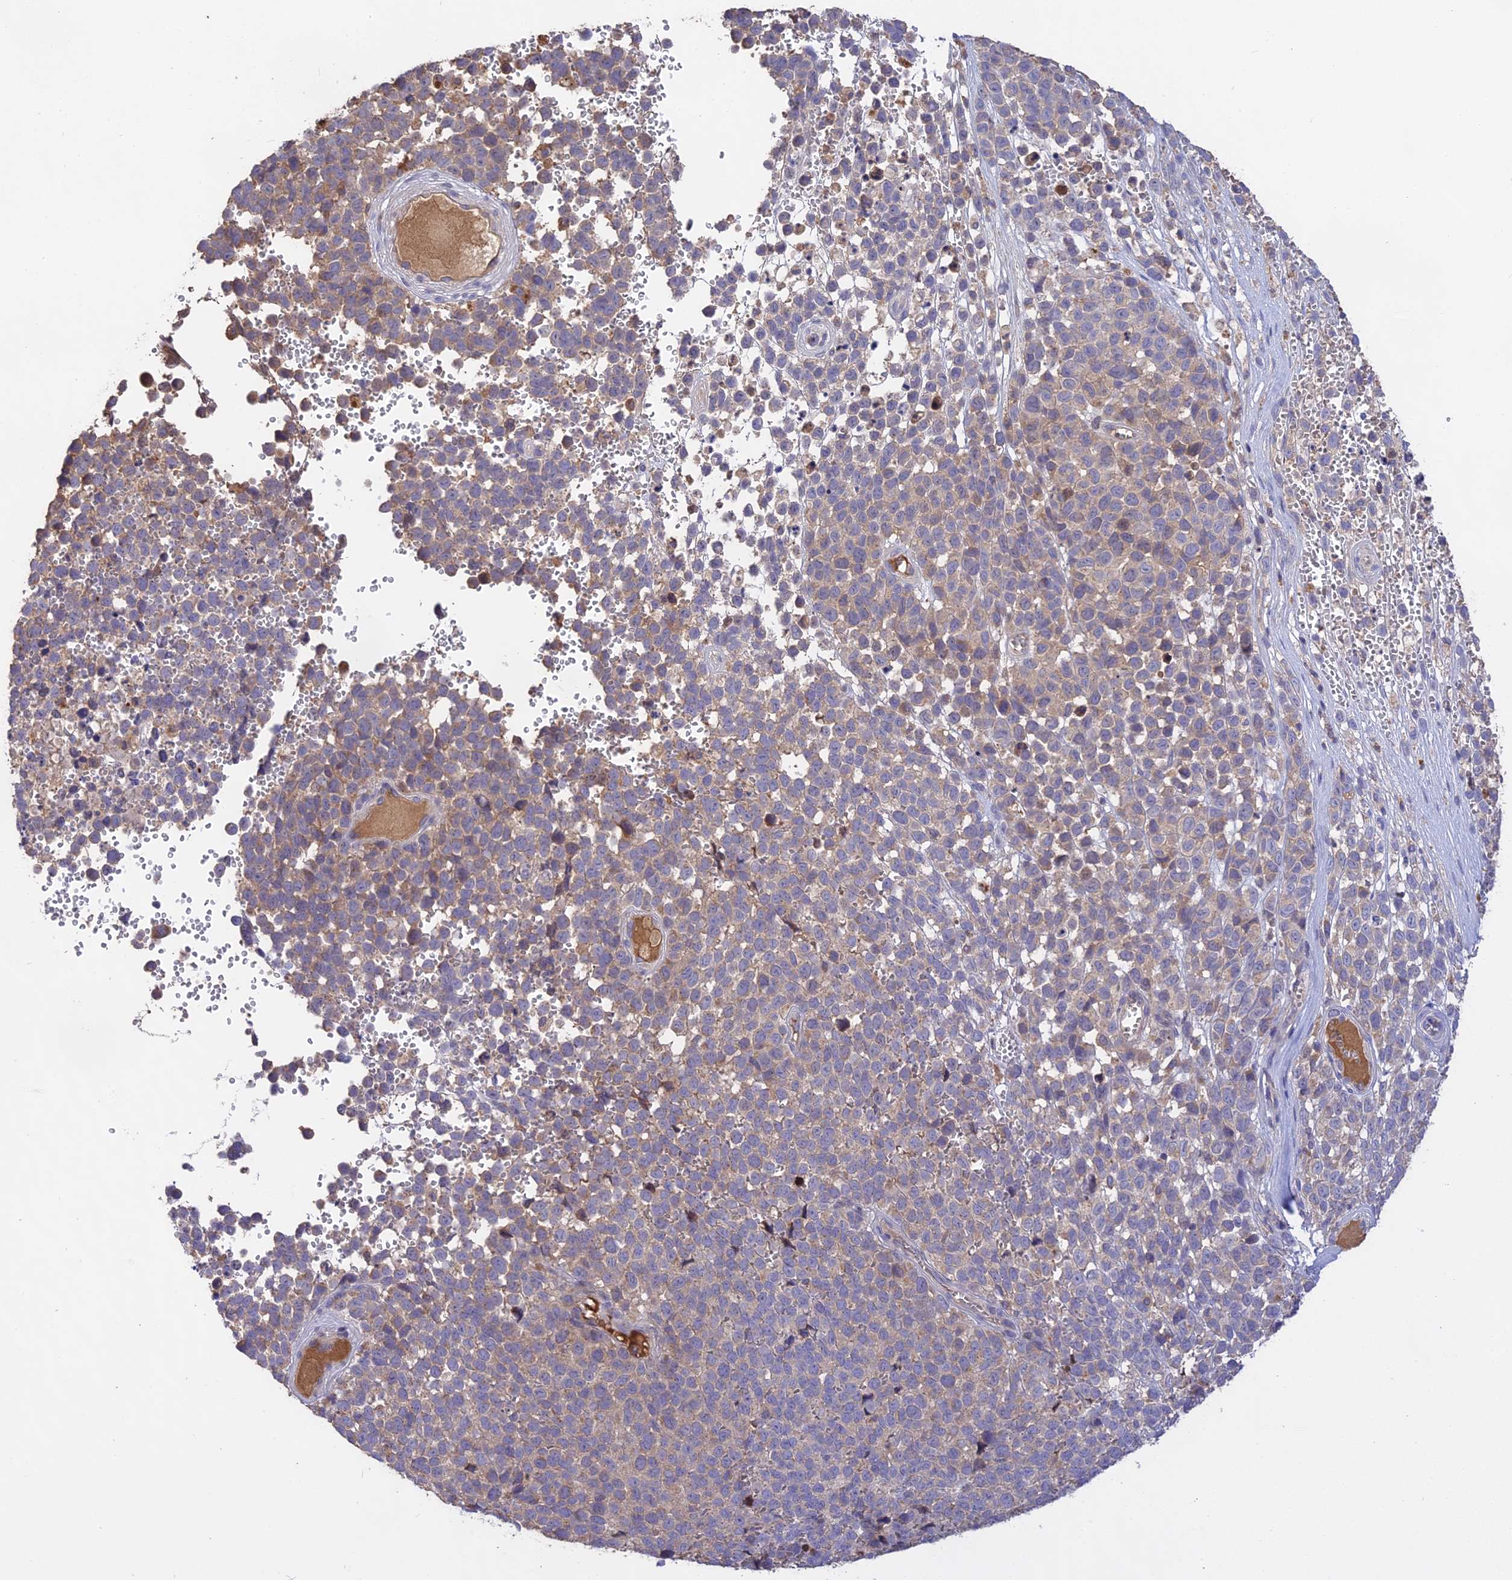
{"staining": {"intensity": "weak", "quantity": "<25%", "location": "cytoplasmic/membranous"}, "tissue": "melanoma", "cell_type": "Tumor cells", "image_type": "cancer", "snomed": [{"axis": "morphology", "description": "Malignant melanoma, NOS"}, {"axis": "topography", "description": "Nose, NOS"}], "caption": "The immunohistochemistry (IHC) histopathology image has no significant staining in tumor cells of malignant melanoma tissue.", "gene": "NUDT8", "patient": {"sex": "female", "age": 48}}